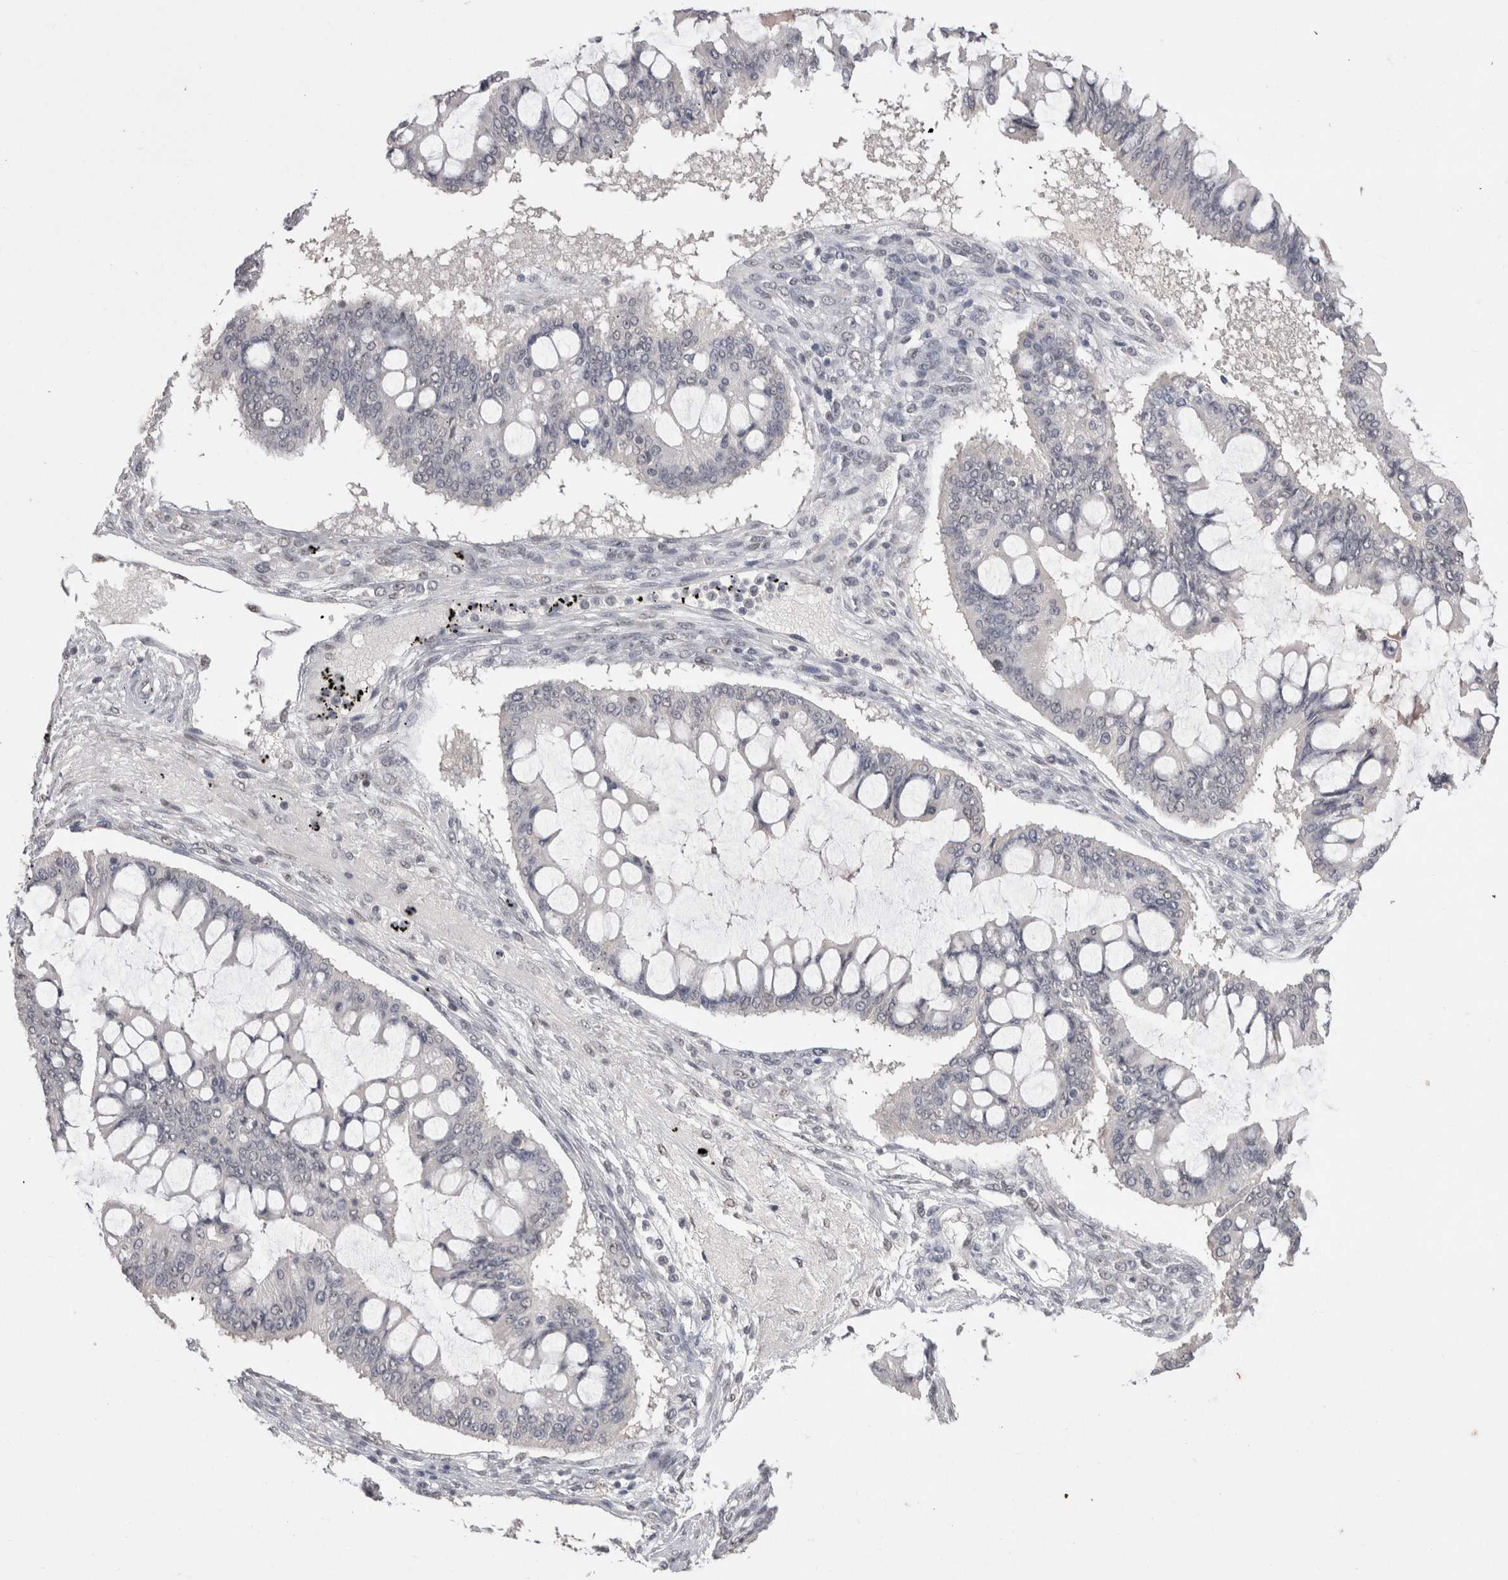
{"staining": {"intensity": "negative", "quantity": "none", "location": "none"}, "tissue": "ovarian cancer", "cell_type": "Tumor cells", "image_type": "cancer", "snomed": [{"axis": "morphology", "description": "Cystadenocarcinoma, mucinous, NOS"}, {"axis": "topography", "description": "Ovary"}], "caption": "Tumor cells are negative for brown protein staining in mucinous cystadenocarcinoma (ovarian).", "gene": "DAXX", "patient": {"sex": "female", "age": 73}}